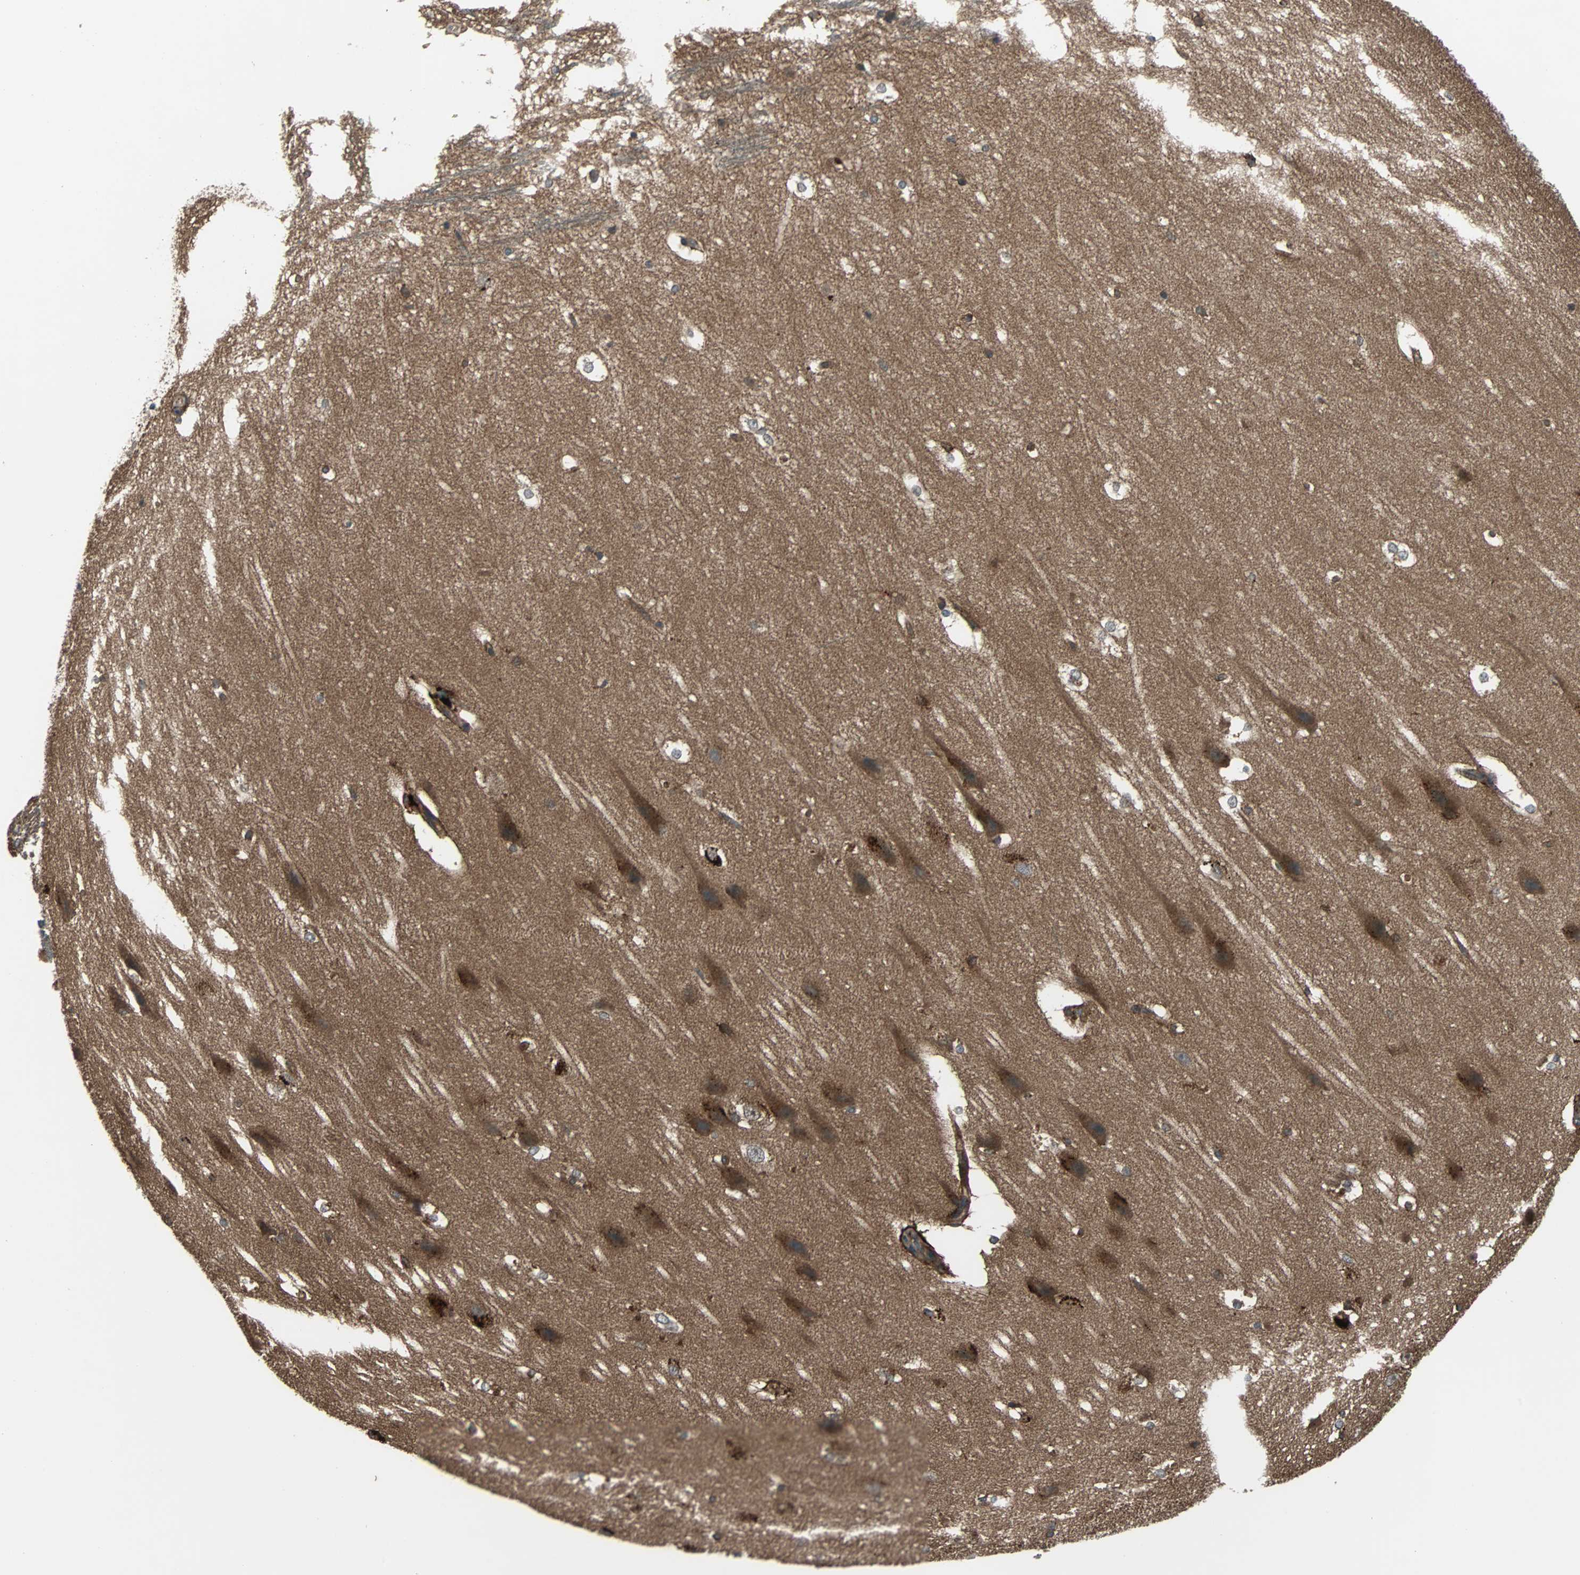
{"staining": {"intensity": "negative", "quantity": "none", "location": "none"}, "tissue": "hippocampus", "cell_type": "Glial cells", "image_type": "normal", "snomed": [{"axis": "morphology", "description": "Normal tissue, NOS"}, {"axis": "topography", "description": "Hippocampus"}], "caption": "The immunohistochemistry micrograph has no significant positivity in glial cells of hippocampus.", "gene": "ARF1", "patient": {"sex": "female", "age": 19}}